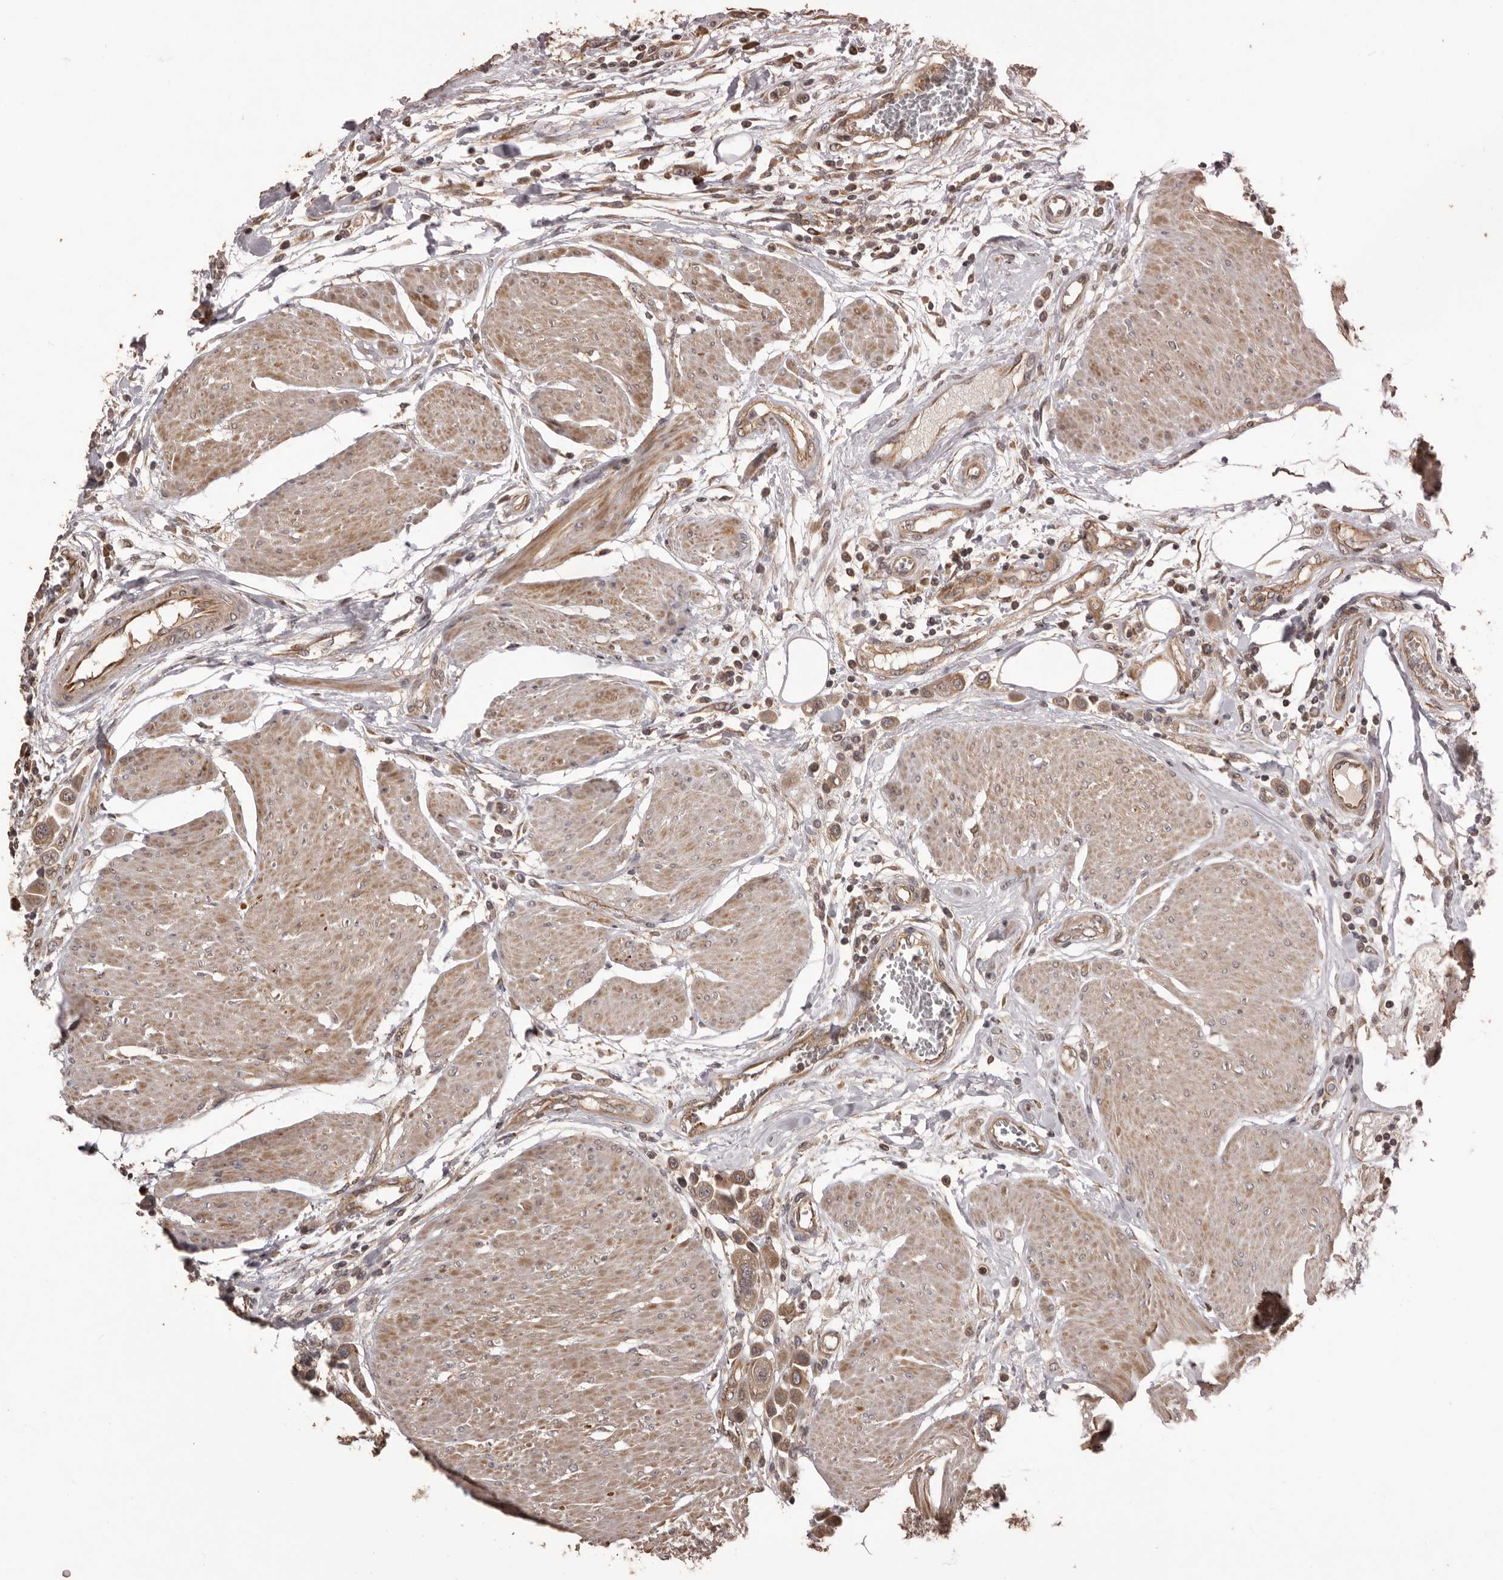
{"staining": {"intensity": "moderate", "quantity": ">75%", "location": "cytoplasmic/membranous"}, "tissue": "urothelial cancer", "cell_type": "Tumor cells", "image_type": "cancer", "snomed": [{"axis": "morphology", "description": "Urothelial carcinoma, High grade"}, {"axis": "topography", "description": "Urinary bladder"}], "caption": "Immunohistochemistry image of neoplastic tissue: urothelial cancer stained using immunohistochemistry demonstrates medium levels of moderate protein expression localized specifically in the cytoplasmic/membranous of tumor cells, appearing as a cytoplasmic/membranous brown color.", "gene": "QRSL1", "patient": {"sex": "male", "age": 50}}